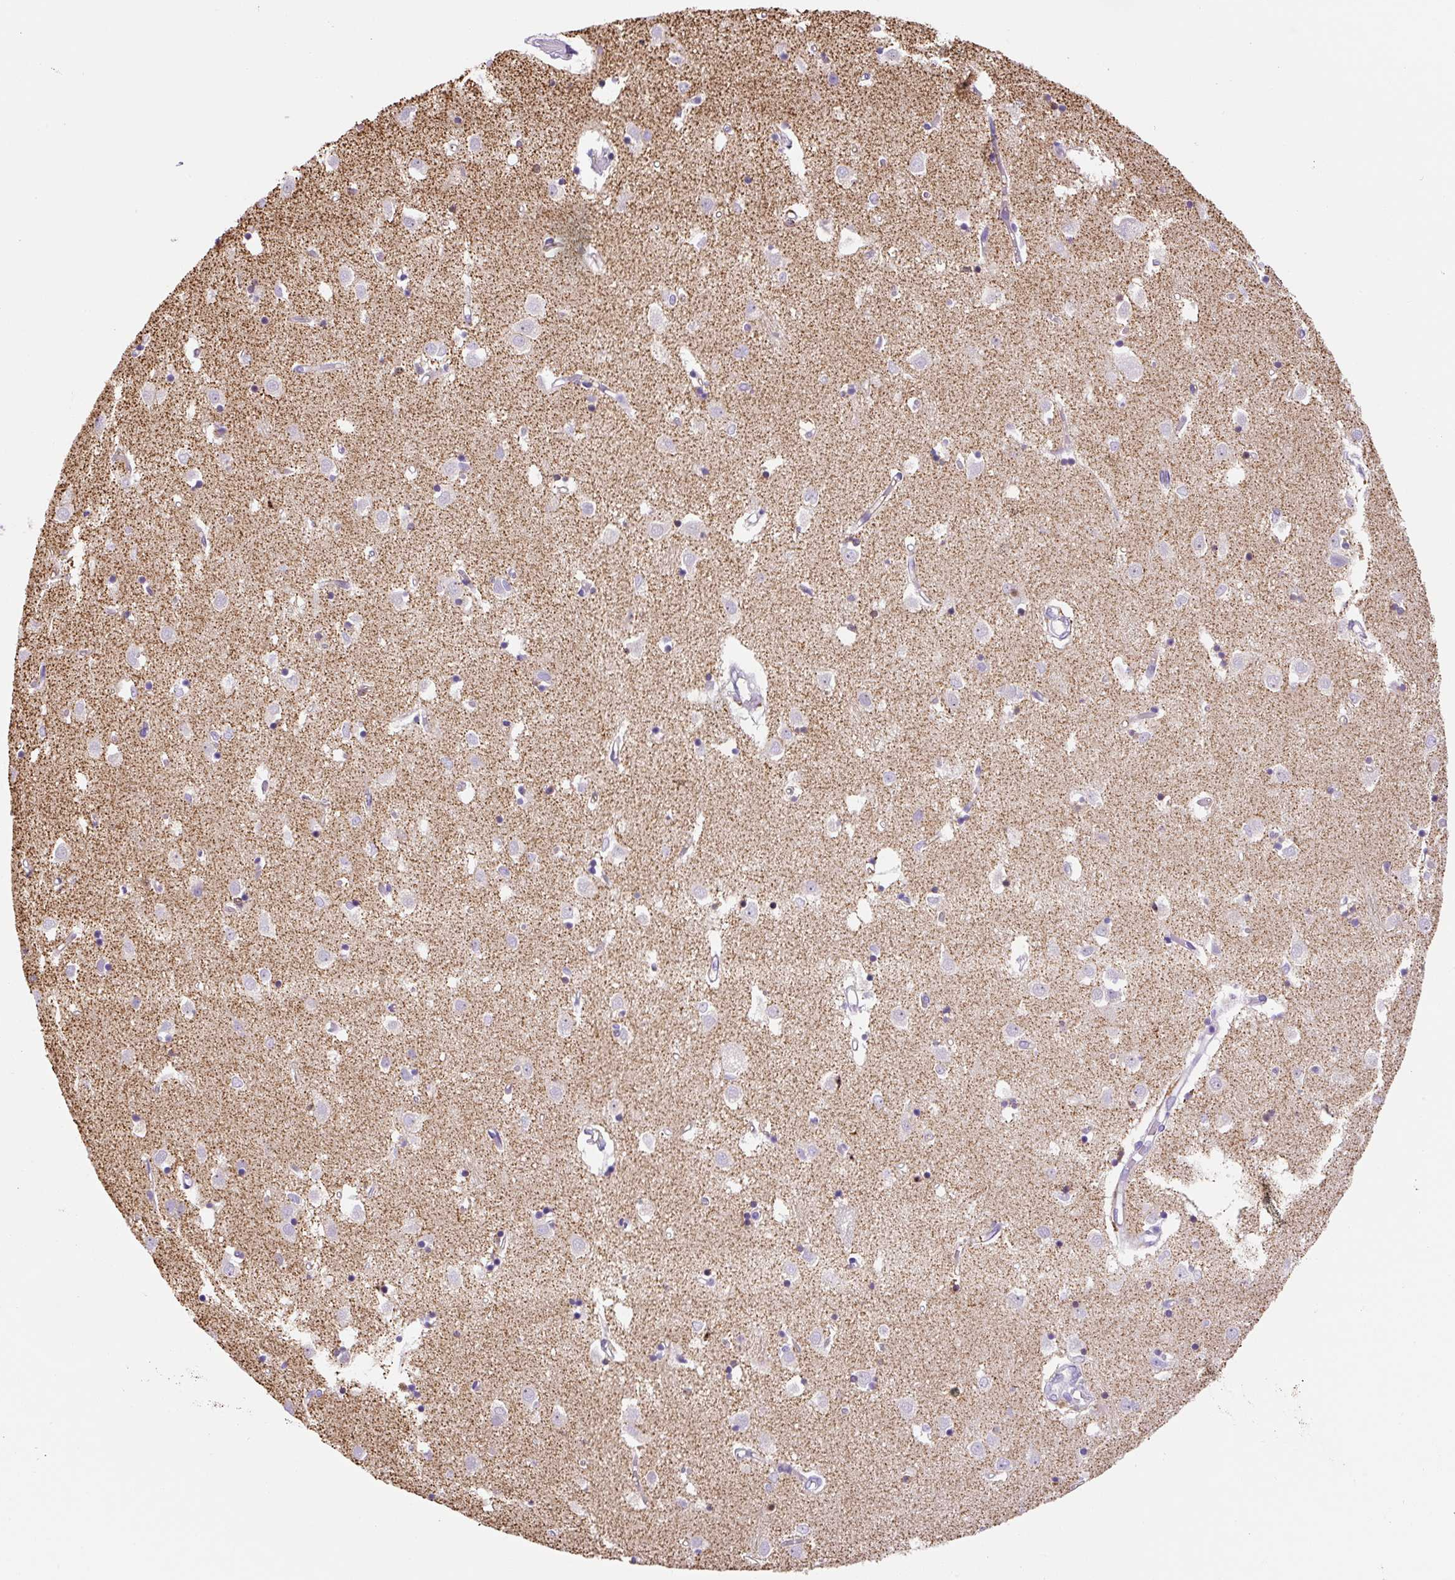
{"staining": {"intensity": "negative", "quantity": "none", "location": "none"}, "tissue": "caudate", "cell_type": "Glial cells", "image_type": "normal", "snomed": [{"axis": "morphology", "description": "Normal tissue, NOS"}, {"axis": "topography", "description": "Lateral ventricle wall"}], "caption": "A high-resolution histopathology image shows IHC staining of normal caudate, which displays no significant positivity in glial cells.", "gene": "ASB4", "patient": {"sex": "male", "age": 70}}